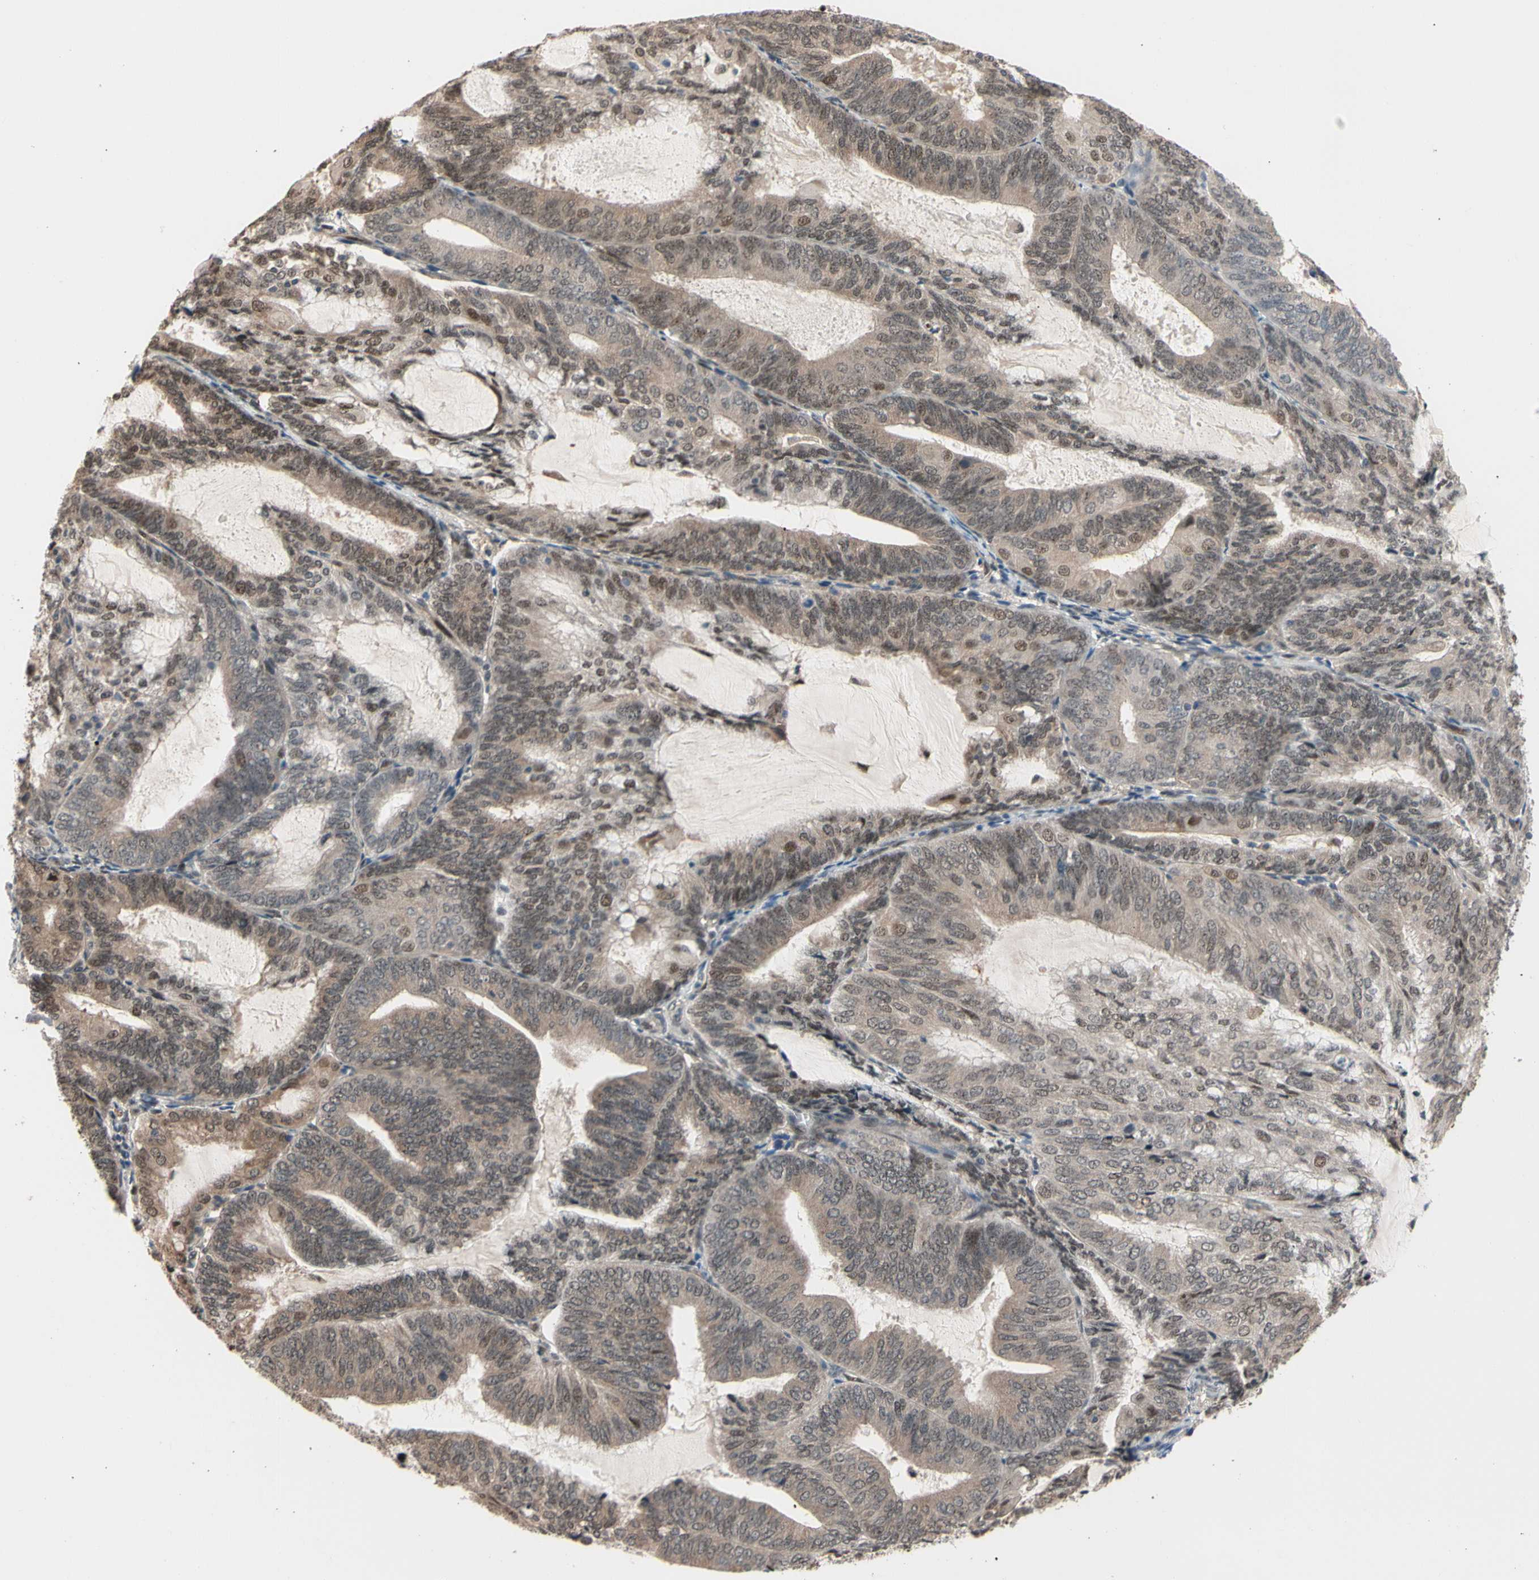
{"staining": {"intensity": "moderate", "quantity": ">75%", "location": "cytoplasmic/membranous,nuclear"}, "tissue": "endometrial cancer", "cell_type": "Tumor cells", "image_type": "cancer", "snomed": [{"axis": "morphology", "description": "Adenocarcinoma, NOS"}, {"axis": "topography", "description": "Endometrium"}], "caption": "Tumor cells show medium levels of moderate cytoplasmic/membranous and nuclear staining in approximately >75% of cells in human endometrial cancer.", "gene": "NGEF", "patient": {"sex": "female", "age": 81}}